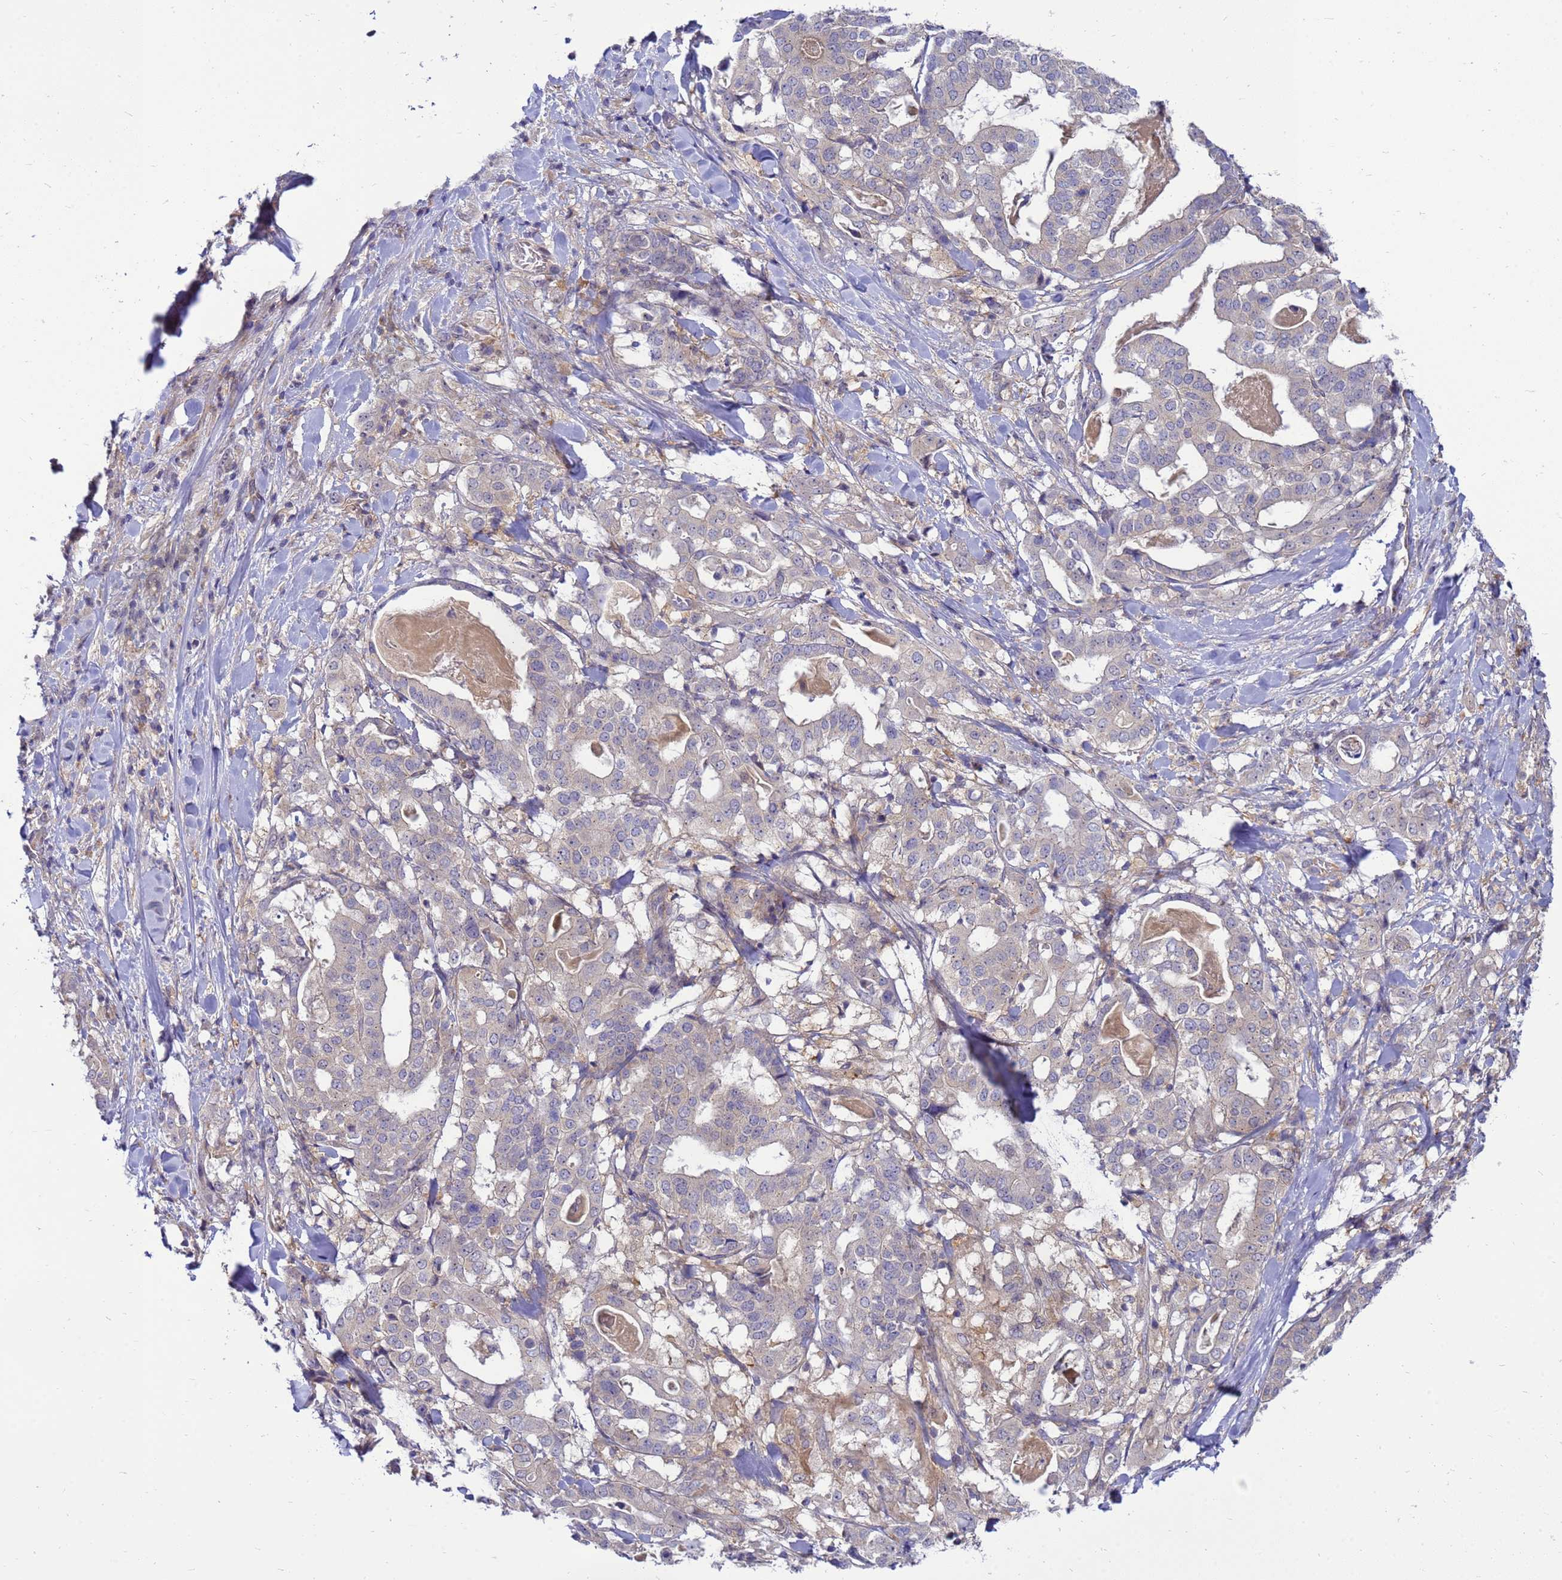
{"staining": {"intensity": "negative", "quantity": "none", "location": "none"}, "tissue": "stomach cancer", "cell_type": "Tumor cells", "image_type": "cancer", "snomed": [{"axis": "morphology", "description": "Adenocarcinoma, NOS"}, {"axis": "topography", "description": "Stomach"}], "caption": "Image shows no significant protein positivity in tumor cells of stomach cancer (adenocarcinoma).", "gene": "ENOPH1", "patient": {"sex": "male", "age": 48}}